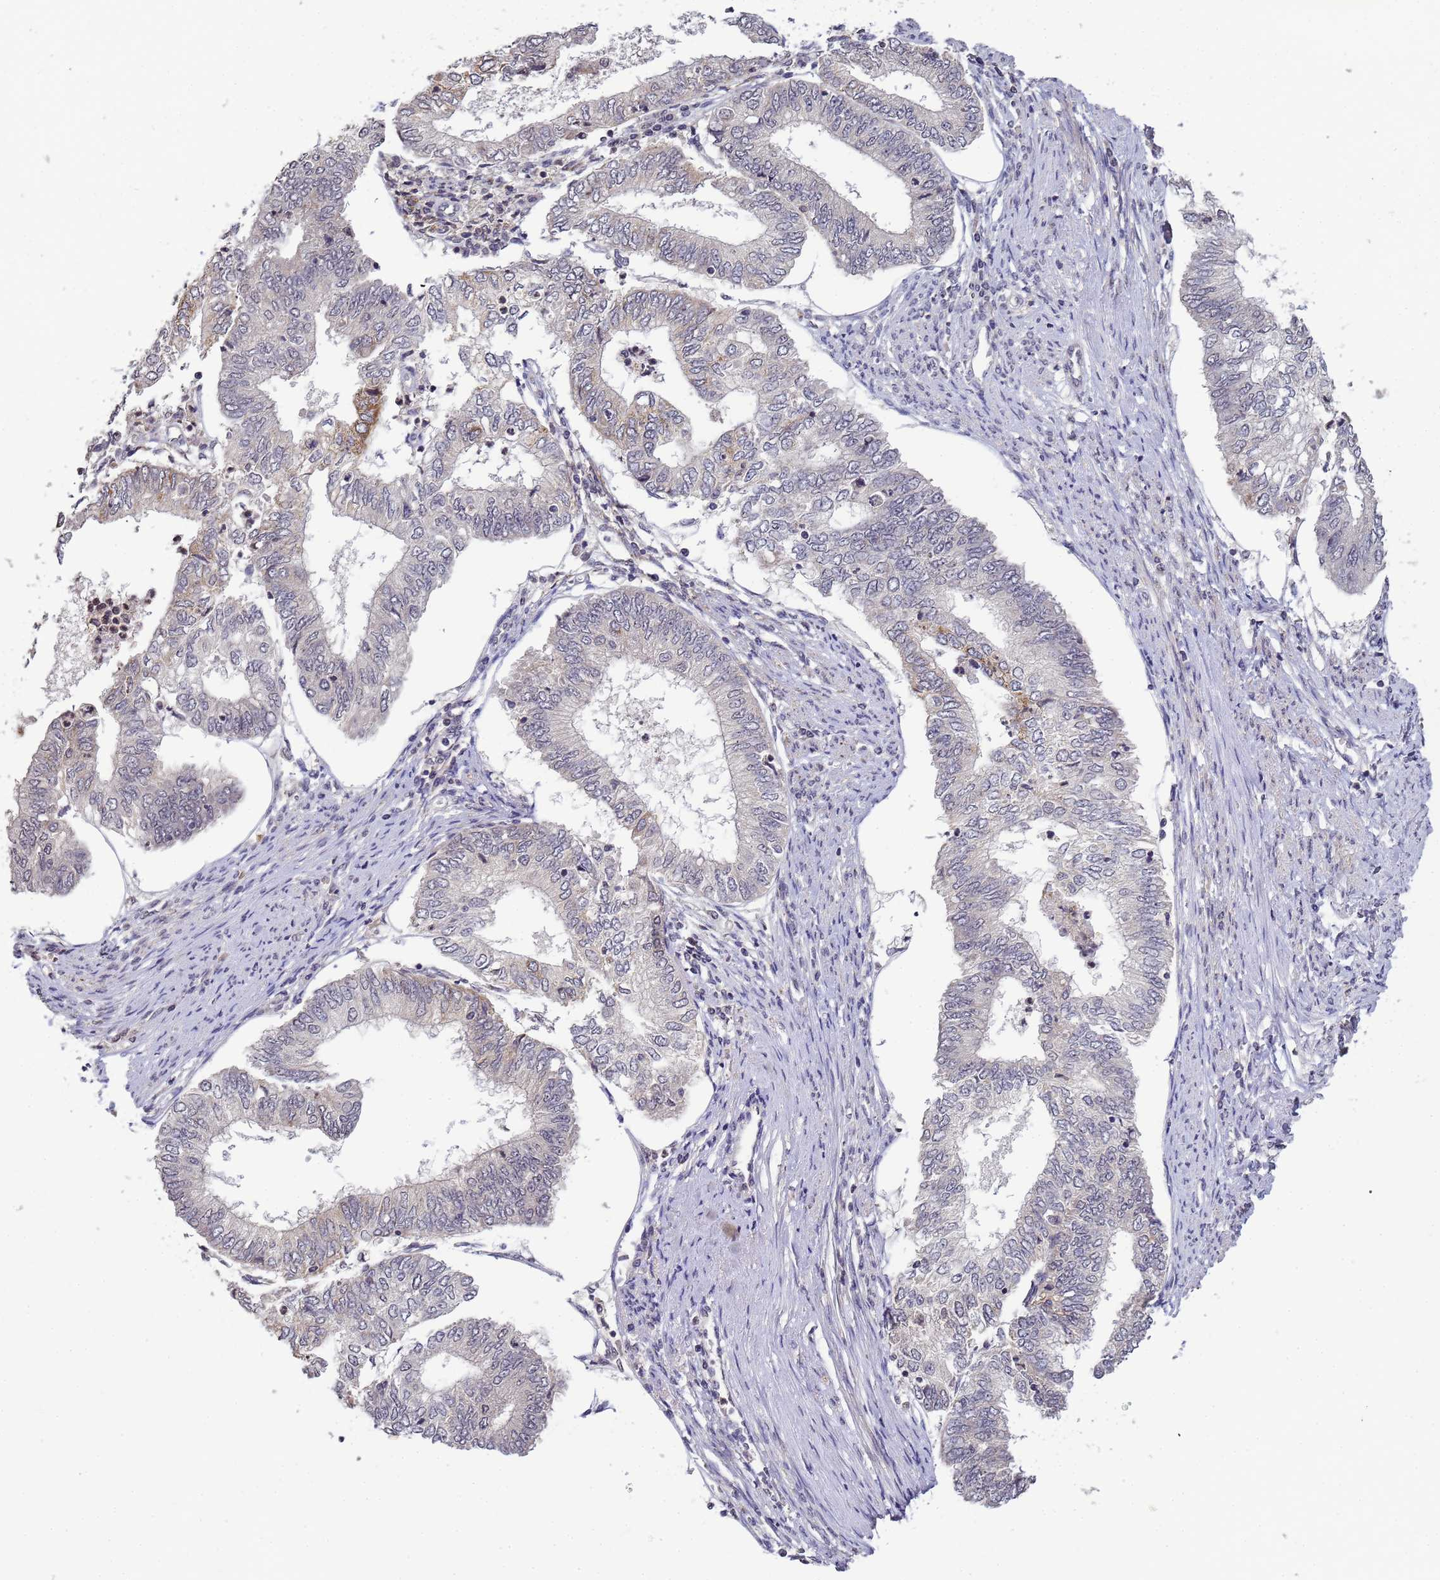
{"staining": {"intensity": "negative", "quantity": "none", "location": "none"}, "tissue": "endometrial cancer", "cell_type": "Tumor cells", "image_type": "cancer", "snomed": [{"axis": "morphology", "description": "Adenocarcinoma, NOS"}, {"axis": "topography", "description": "Endometrium"}], "caption": "DAB (3,3'-diaminobenzidine) immunohistochemical staining of adenocarcinoma (endometrial) exhibits no significant positivity in tumor cells.", "gene": "MYL7", "patient": {"sex": "female", "age": 68}}